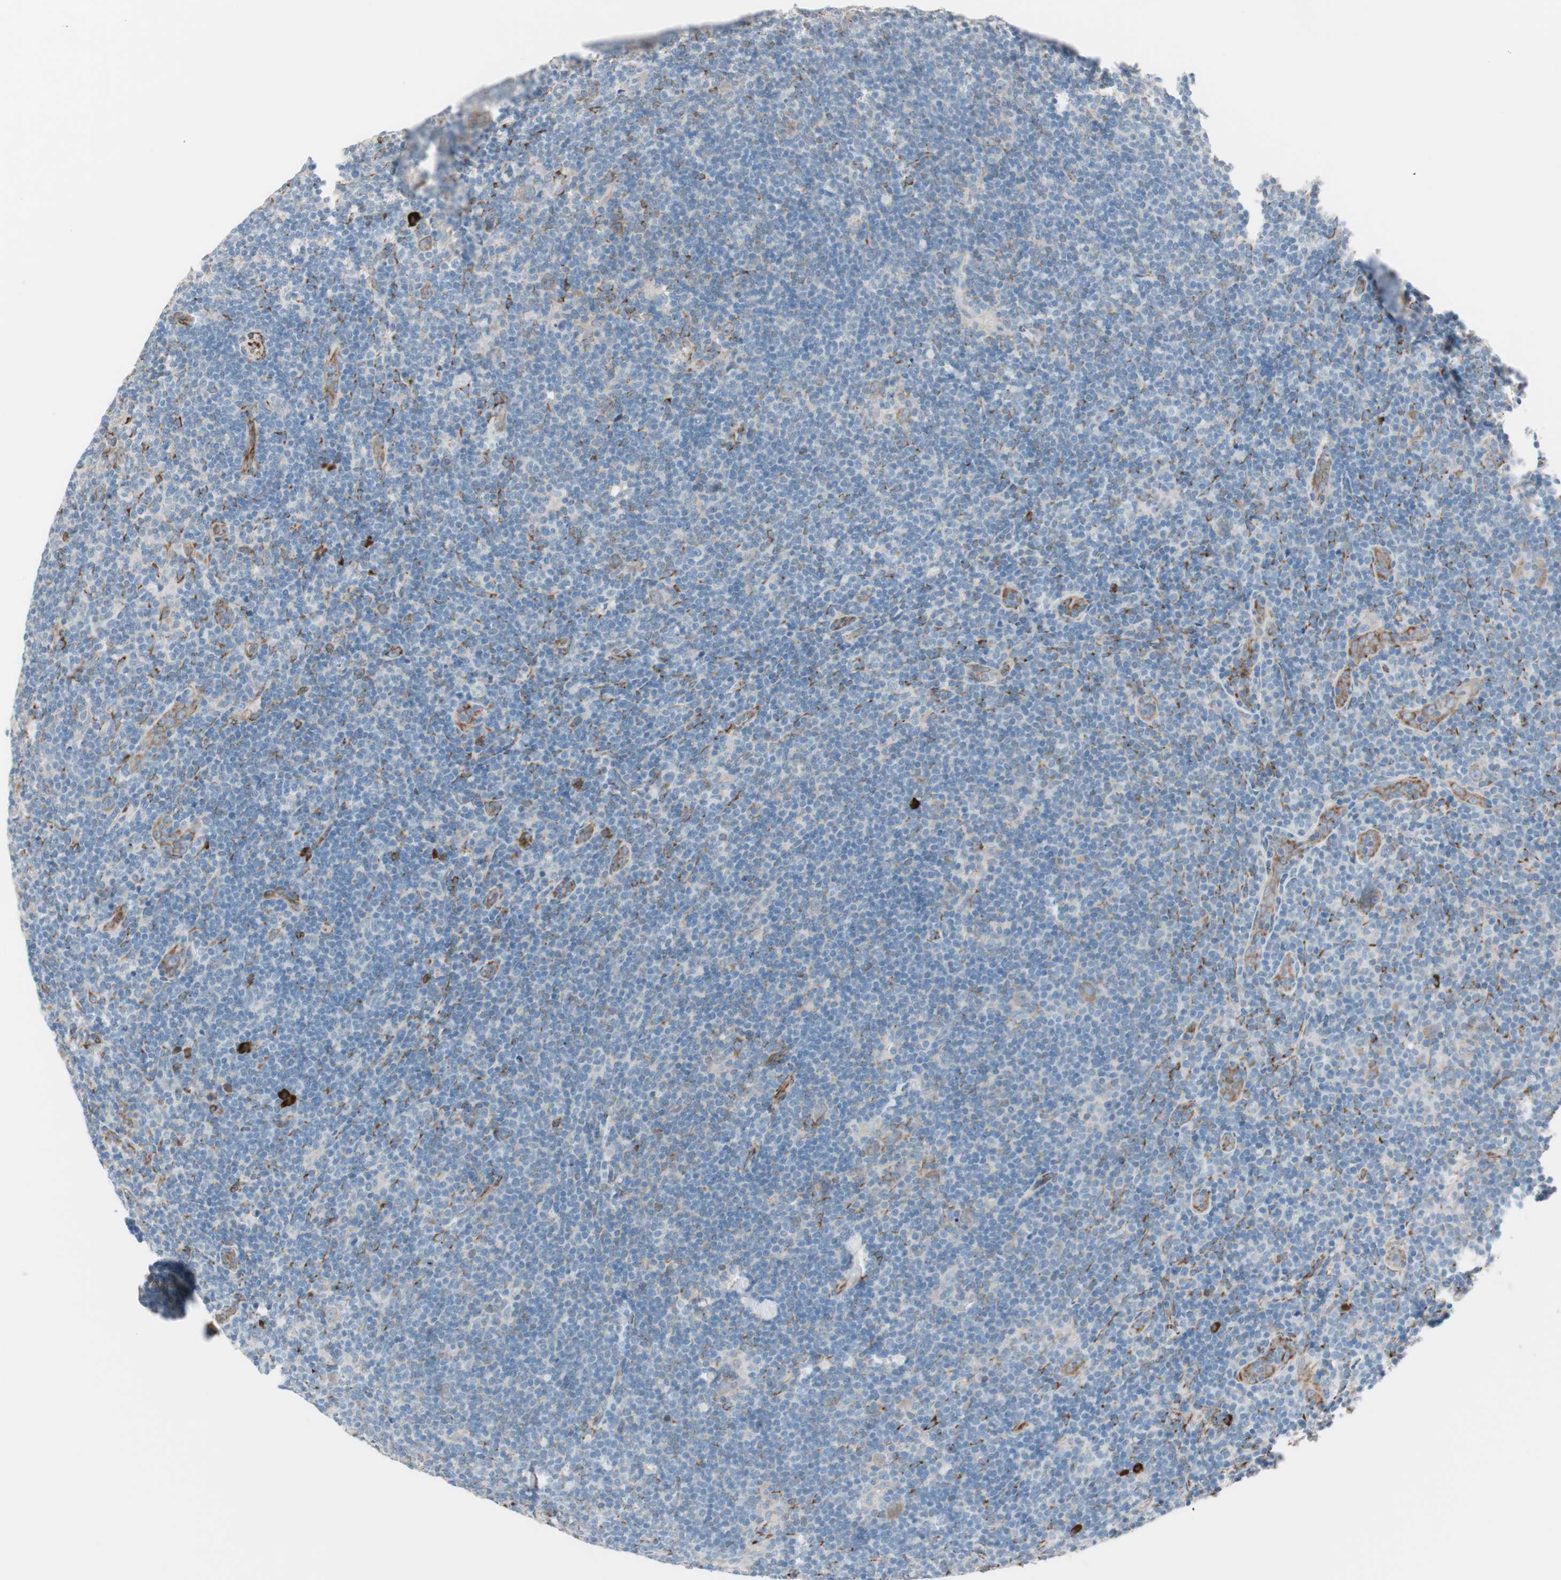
{"staining": {"intensity": "moderate", "quantity": "<25%", "location": "cytoplasmic/membranous"}, "tissue": "lymphoma", "cell_type": "Tumor cells", "image_type": "cancer", "snomed": [{"axis": "morphology", "description": "Hodgkin's disease, NOS"}, {"axis": "topography", "description": "Lymph node"}], "caption": "About <25% of tumor cells in human Hodgkin's disease demonstrate moderate cytoplasmic/membranous protein staining as visualized by brown immunohistochemical staining.", "gene": "P4HTM", "patient": {"sex": "female", "age": 57}}